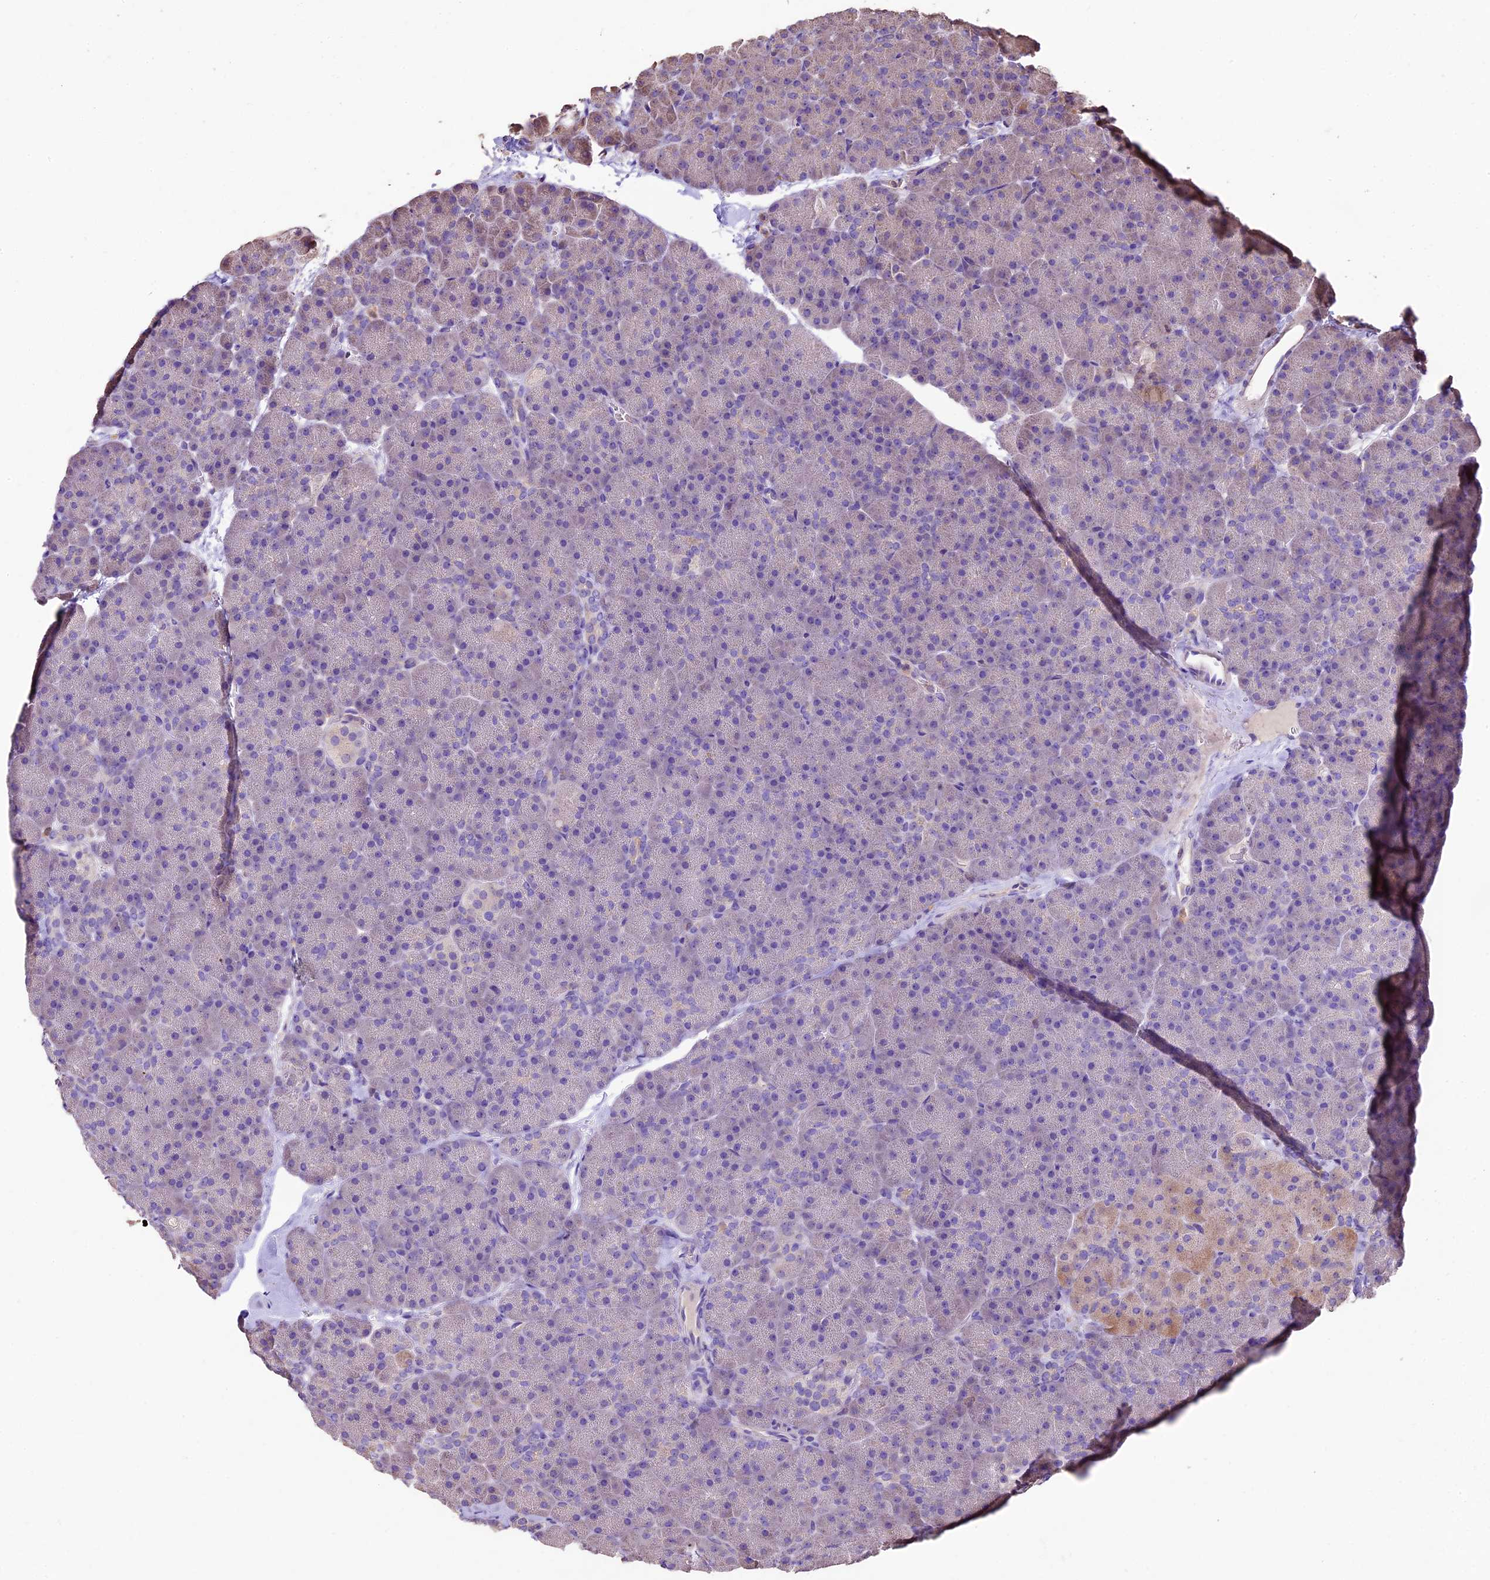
{"staining": {"intensity": "weak", "quantity": "<25%", "location": "cytoplasmic/membranous"}, "tissue": "pancreas", "cell_type": "Exocrine glandular cells", "image_type": "normal", "snomed": [{"axis": "morphology", "description": "Normal tissue, NOS"}, {"axis": "topography", "description": "Pancreas"}], "caption": "Pancreas stained for a protein using IHC reveals no expression exocrine glandular cells.", "gene": "CRLF1", "patient": {"sex": "male", "age": 36}}